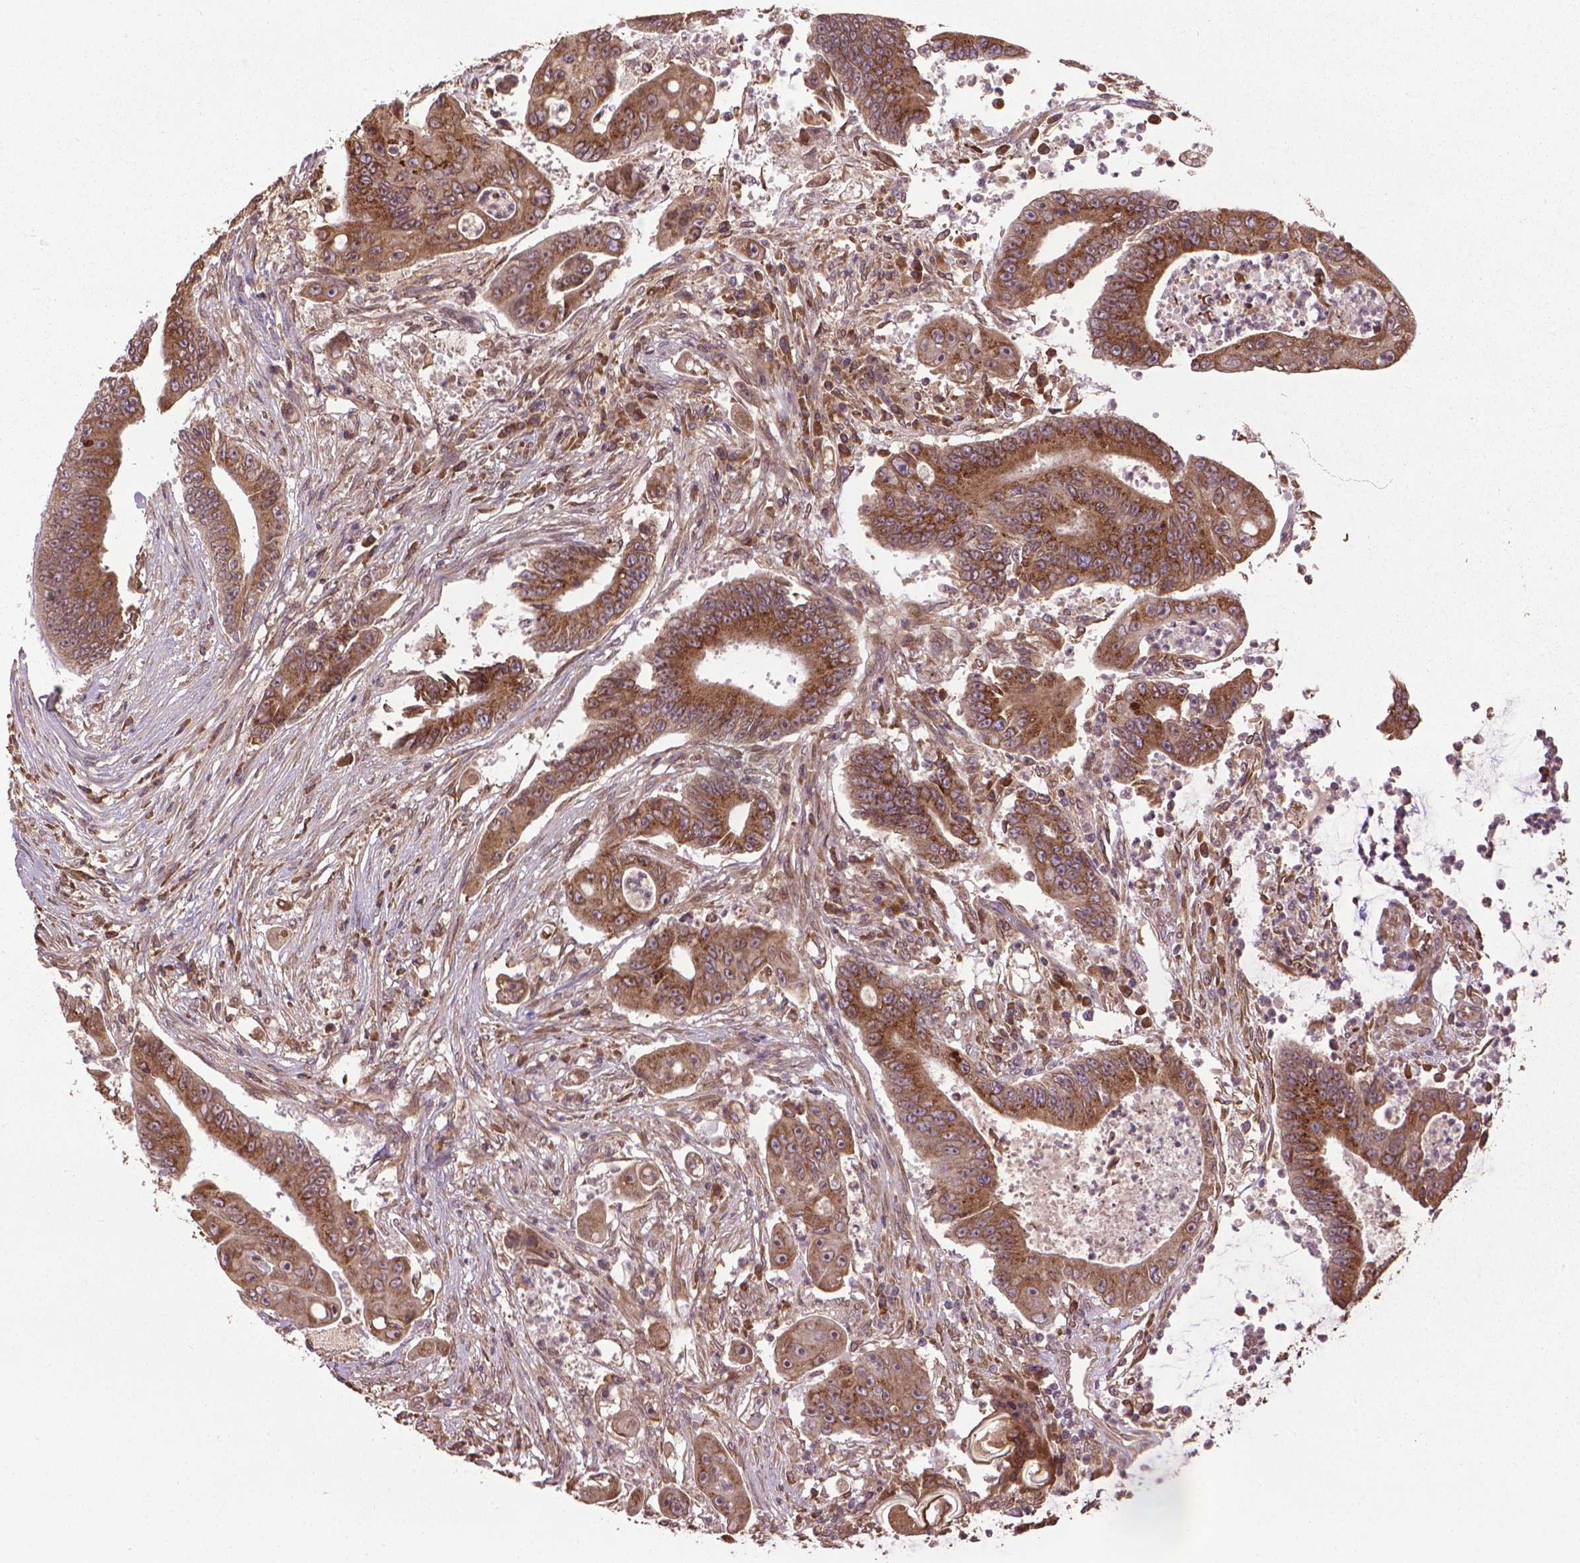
{"staining": {"intensity": "moderate", "quantity": ">75%", "location": "cytoplasmic/membranous"}, "tissue": "colorectal cancer", "cell_type": "Tumor cells", "image_type": "cancer", "snomed": [{"axis": "morphology", "description": "Adenocarcinoma, NOS"}, {"axis": "topography", "description": "Rectum"}], "caption": "Brown immunohistochemical staining in human colorectal cancer exhibits moderate cytoplasmic/membranous expression in approximately >75% of tumor cells.", "gene": "GAS1", "patient": {"sex": "male", "age": 54}}